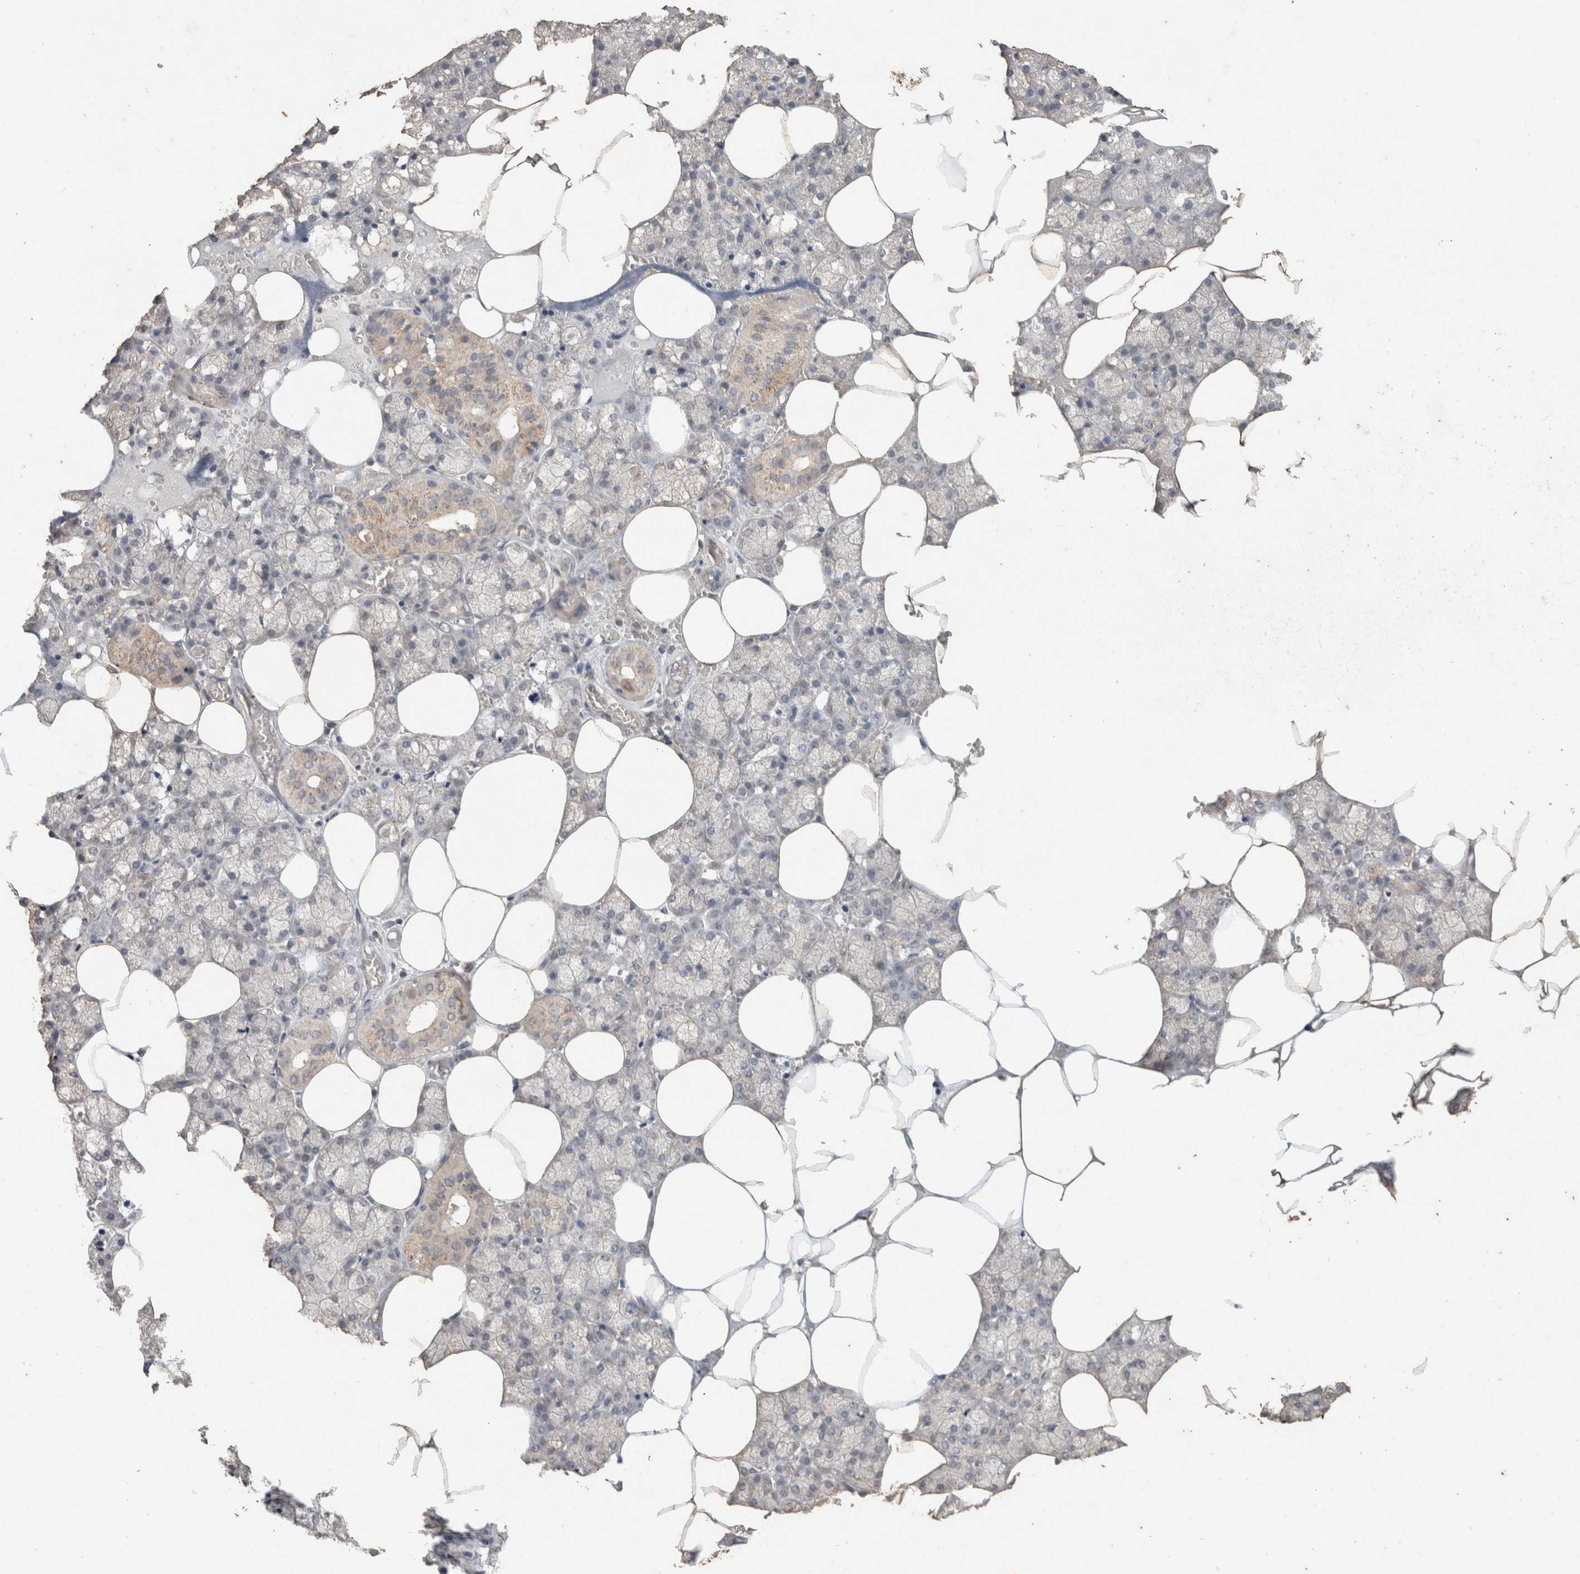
{"staining": {"intensity": "moderate", "quantity": "<25%", "location": "cytoplasmic/membranous"}, "tissue": "salivary gland", "cell_type": "Glandular cells", "image_type": "normal", "snomed": [{"axis": "morphology", "description": "Normal tissue, NOS"}, {"axis": "topography", "description": "Salivary gland"}], "caption": "A photomicrograph of human salivary gland stained for a protein displays moderate cytoplasmic/membranous brown staining in glandular cells. The staining was performed using DAB (3,3'-diaminobenzidine) to visualize the protein expression in brown, while the nuclei were stained in blue with hematoxylin (Magnification: 20x).", "gene": "CX3CL1", "patient": {"sex": "male", "age": 62}}